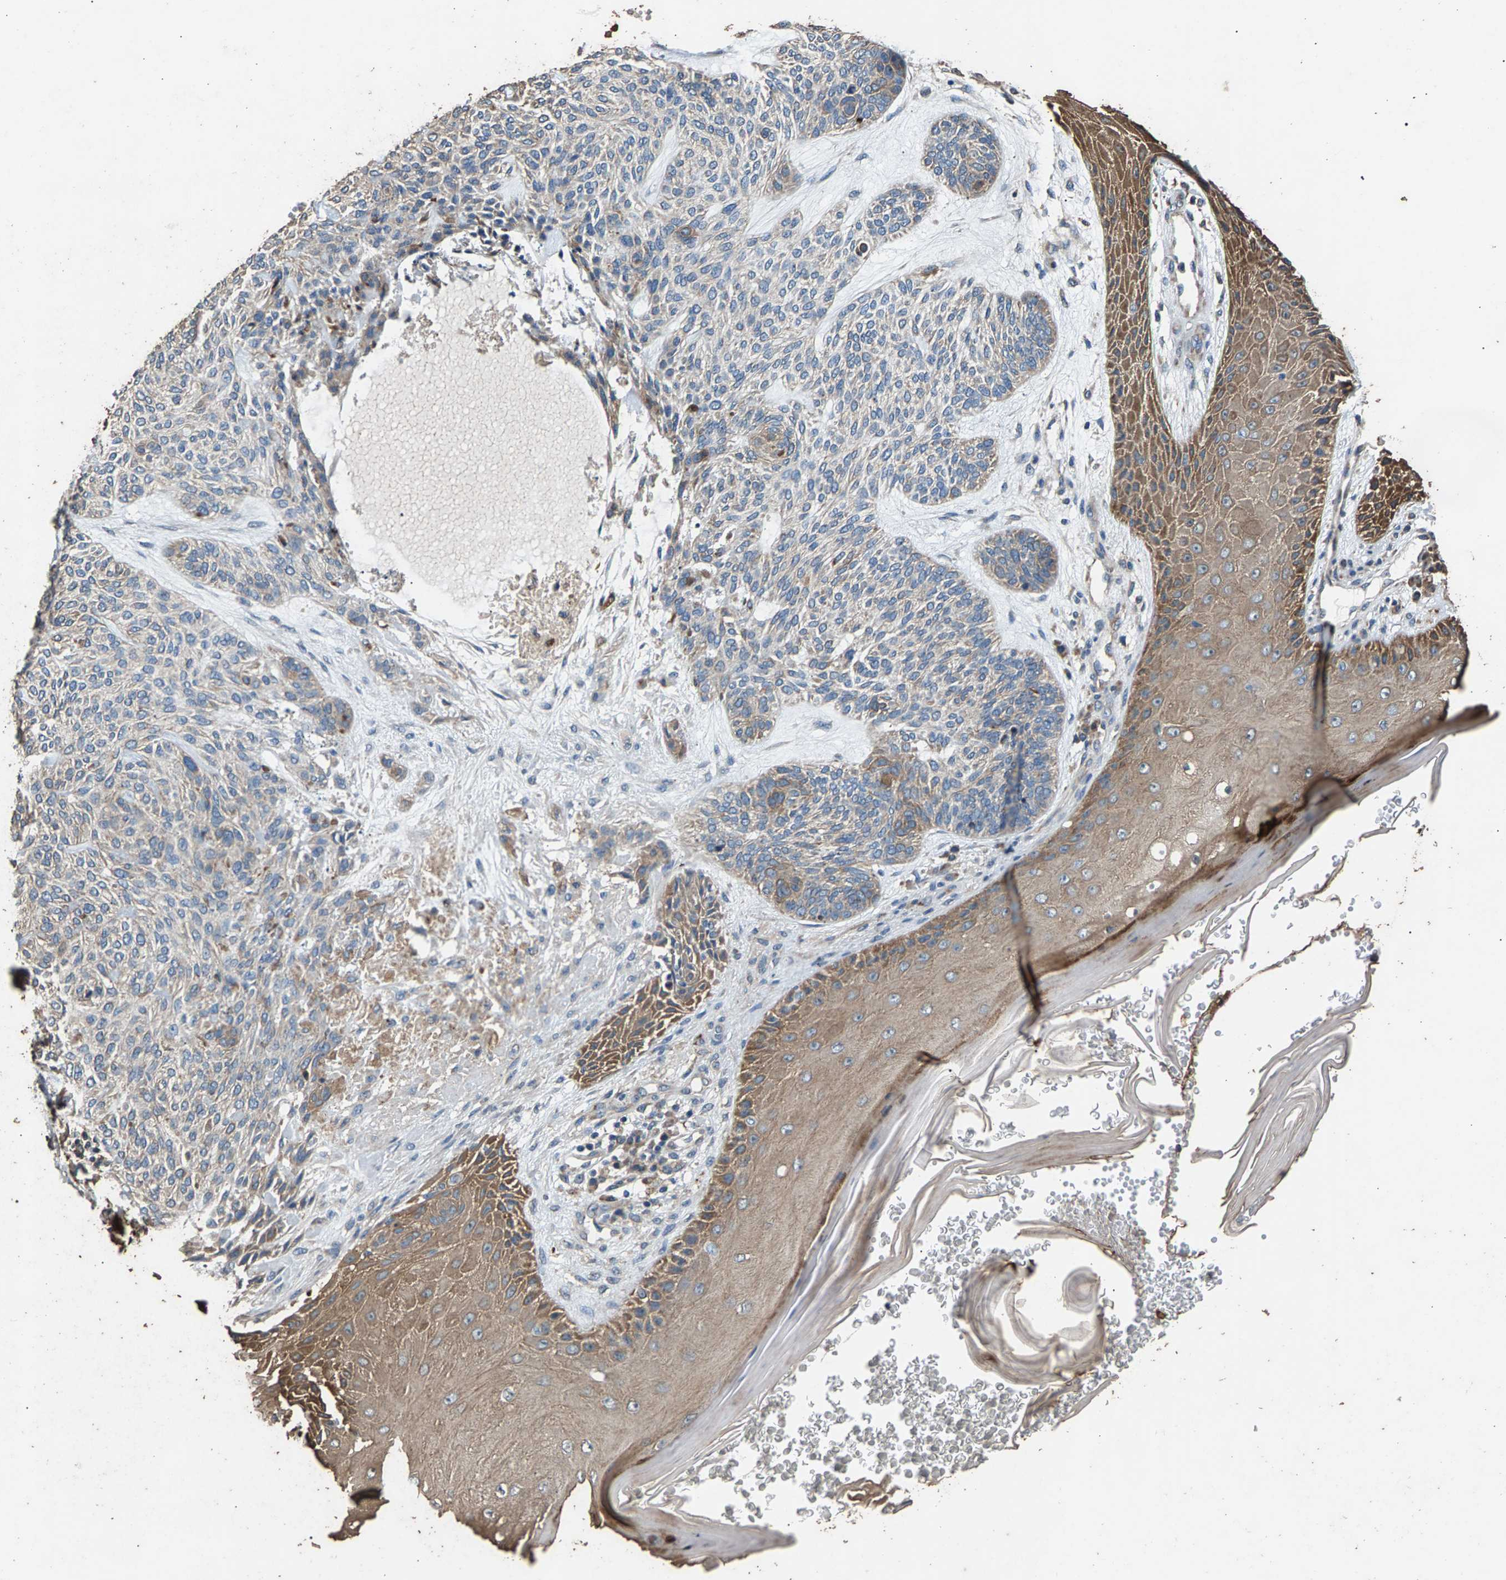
{"staining": {"intensity": "weak", "quantity": "<25%", "location": "cytoplasmic/membranous"}, "tissue": "skin cancer", "cell_type": "Tumor cells", "image_type": "cancer", "snomed": [{"axis": "morphology", "description": "Basal cell carcinoma"}, {"axis": "topography", "description": "Skin"}], "caption": "IHC histopathology image of human basal cell carcinoma (skin) stained for a protein (brown), which exhibits no positivity in tumor cells.", "gene": "MRPL27", "patient": {"sex": "male", "age": 55}}